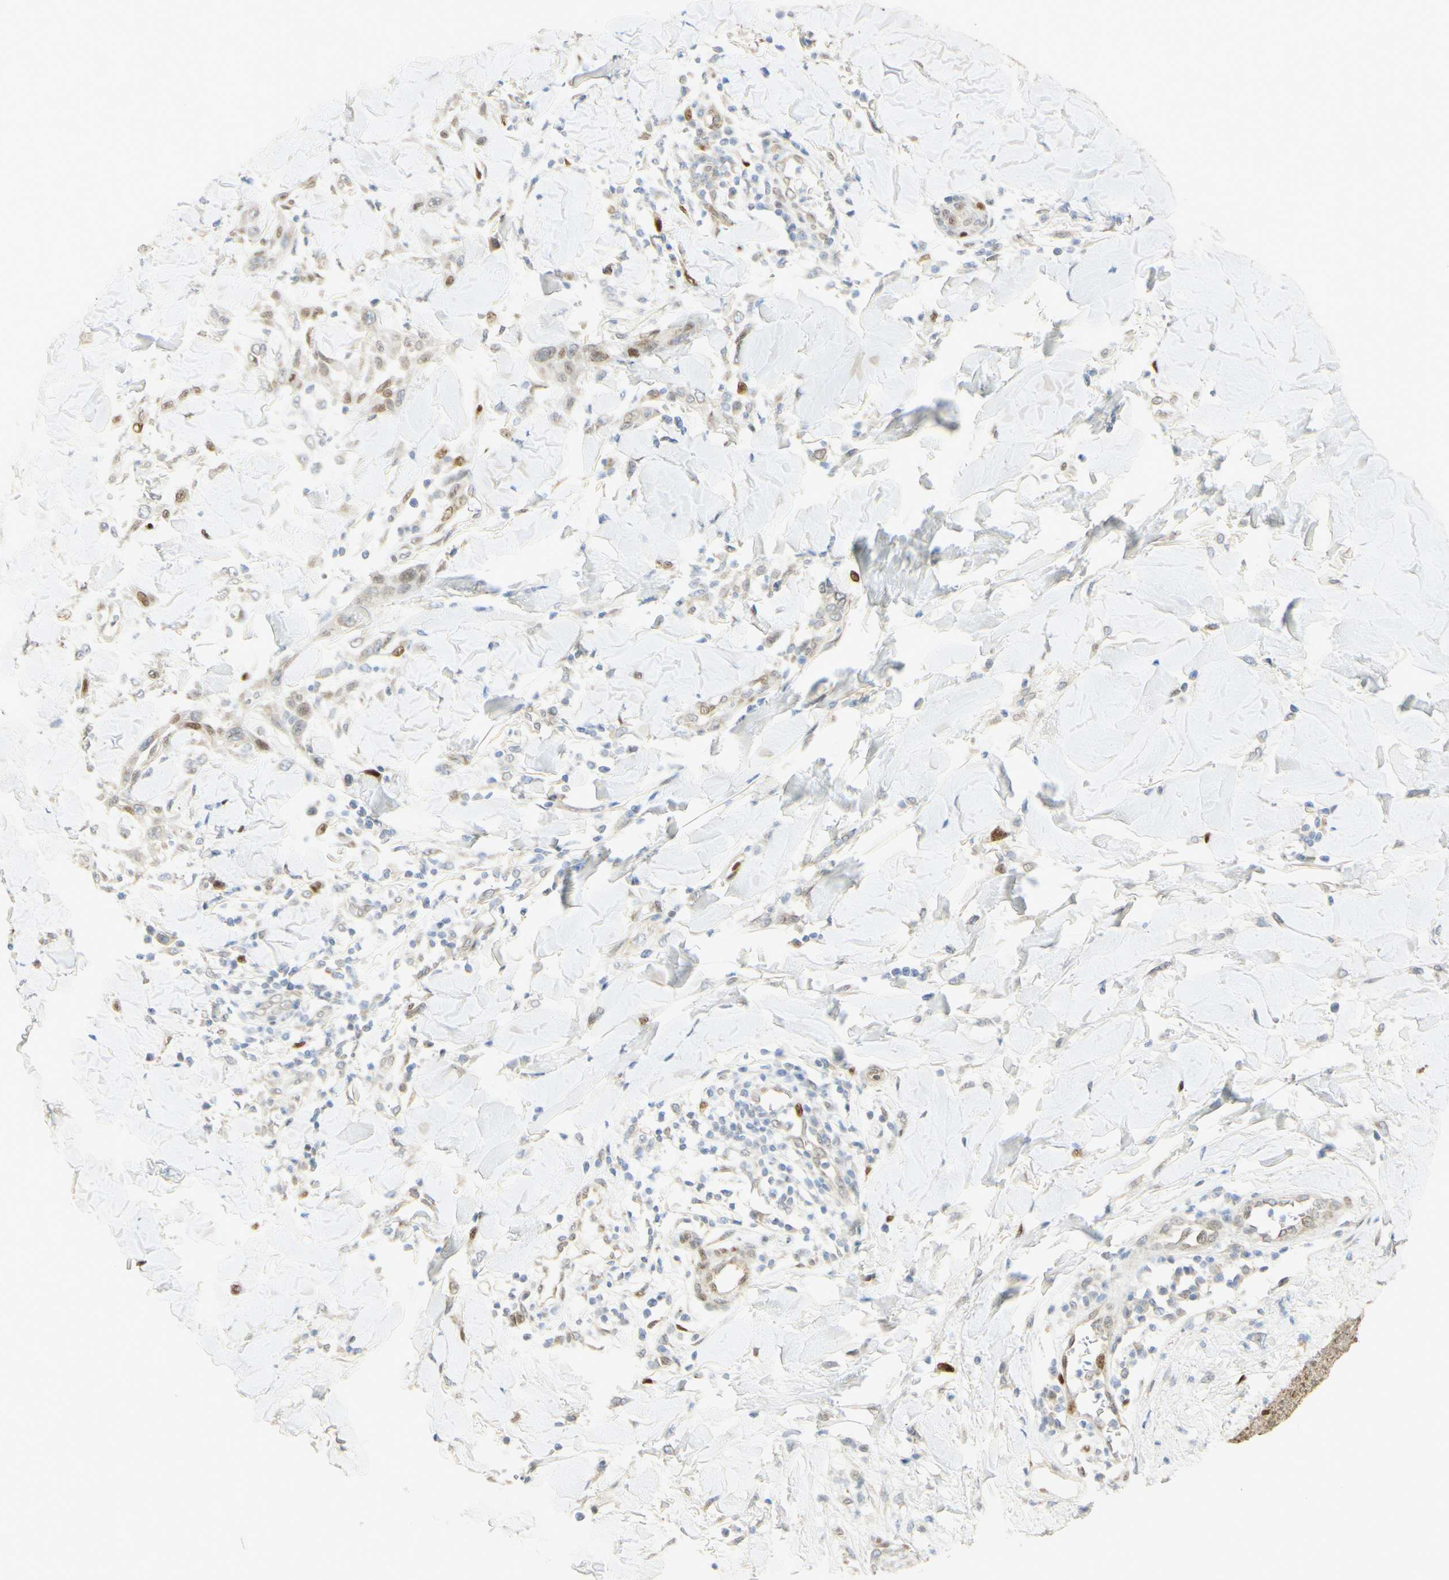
{"staining": {"intensity": "moderate", "quantity": "<25%", "location": "nuclear"}, "tissue": "skin cancer", "cell_type": "Tumor cells", "image_type": "cancer", "snomed": [{"axis": "morphology", "description": "Squamous cell carcinoma, NOS"}, {"axis": "topography", "description": "Skin"}], "caption": "Skin squamous cell carcinoma stained for a protein (brown) demonstrates moderate nuclear positive positivity in approximately <25% of tumor cells.", "gene": "E2F1", "patient": {"sex": "male", "age": 24}}